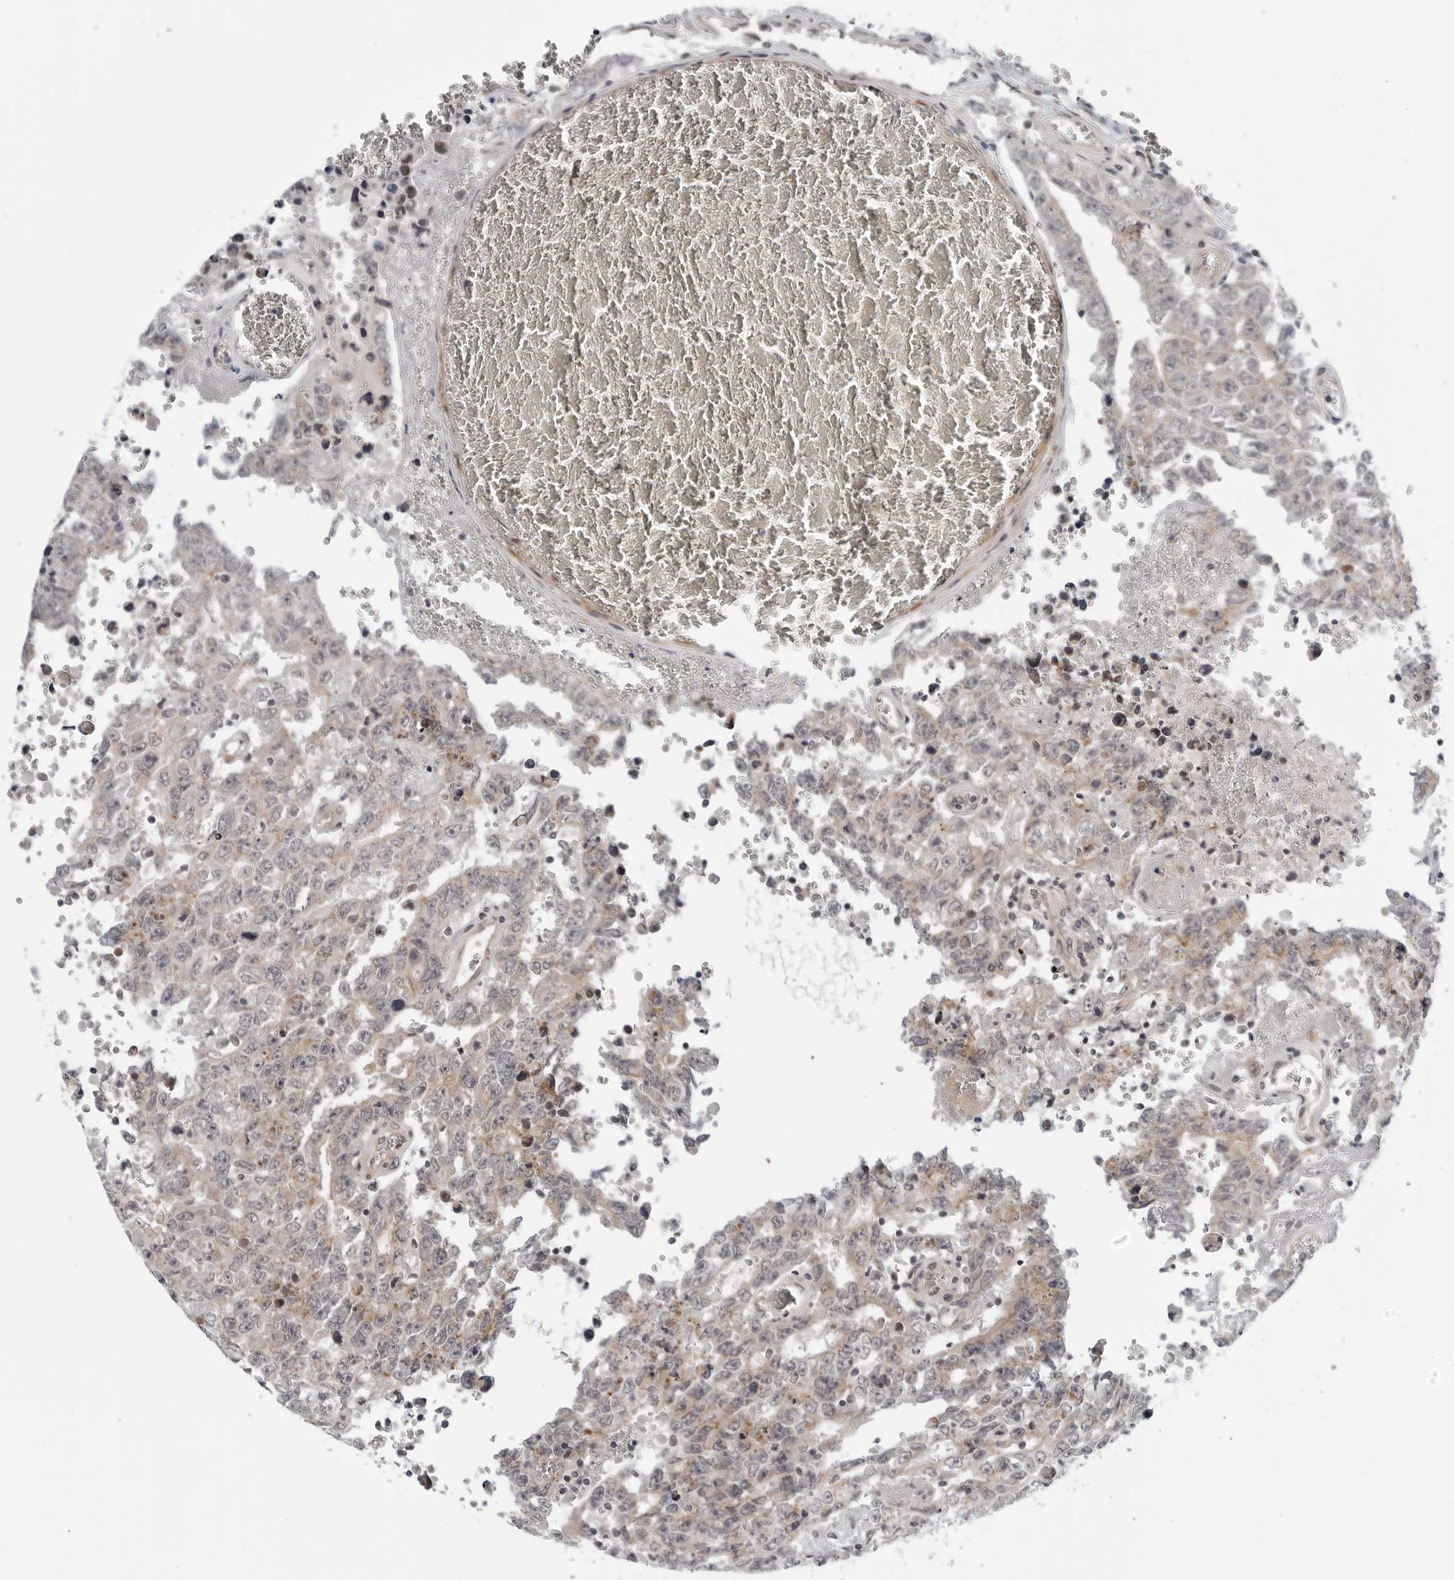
{"staining": {"intensity": "weak", "quantity": ">75%", "location": "cytoplasmic/membranous"}, "tissue": "testis cancer", "cell_type": "Tumor cells", "image_type": "cancer", "snomed": [{"axis": "morphology", "description": "Carcinoma, Embryonal, NOS"}, {"axis": "topography", "description": "Testis"}], "caption": "Immunohistochemical staining of human embryonal carcinoma (testis) demonstrates low levels of weak cytoplasmic/membranous positivity in about >75% of tumor cells.", "gene": "KIAA1614", "patient": {"sex": "male", "age": 26}}